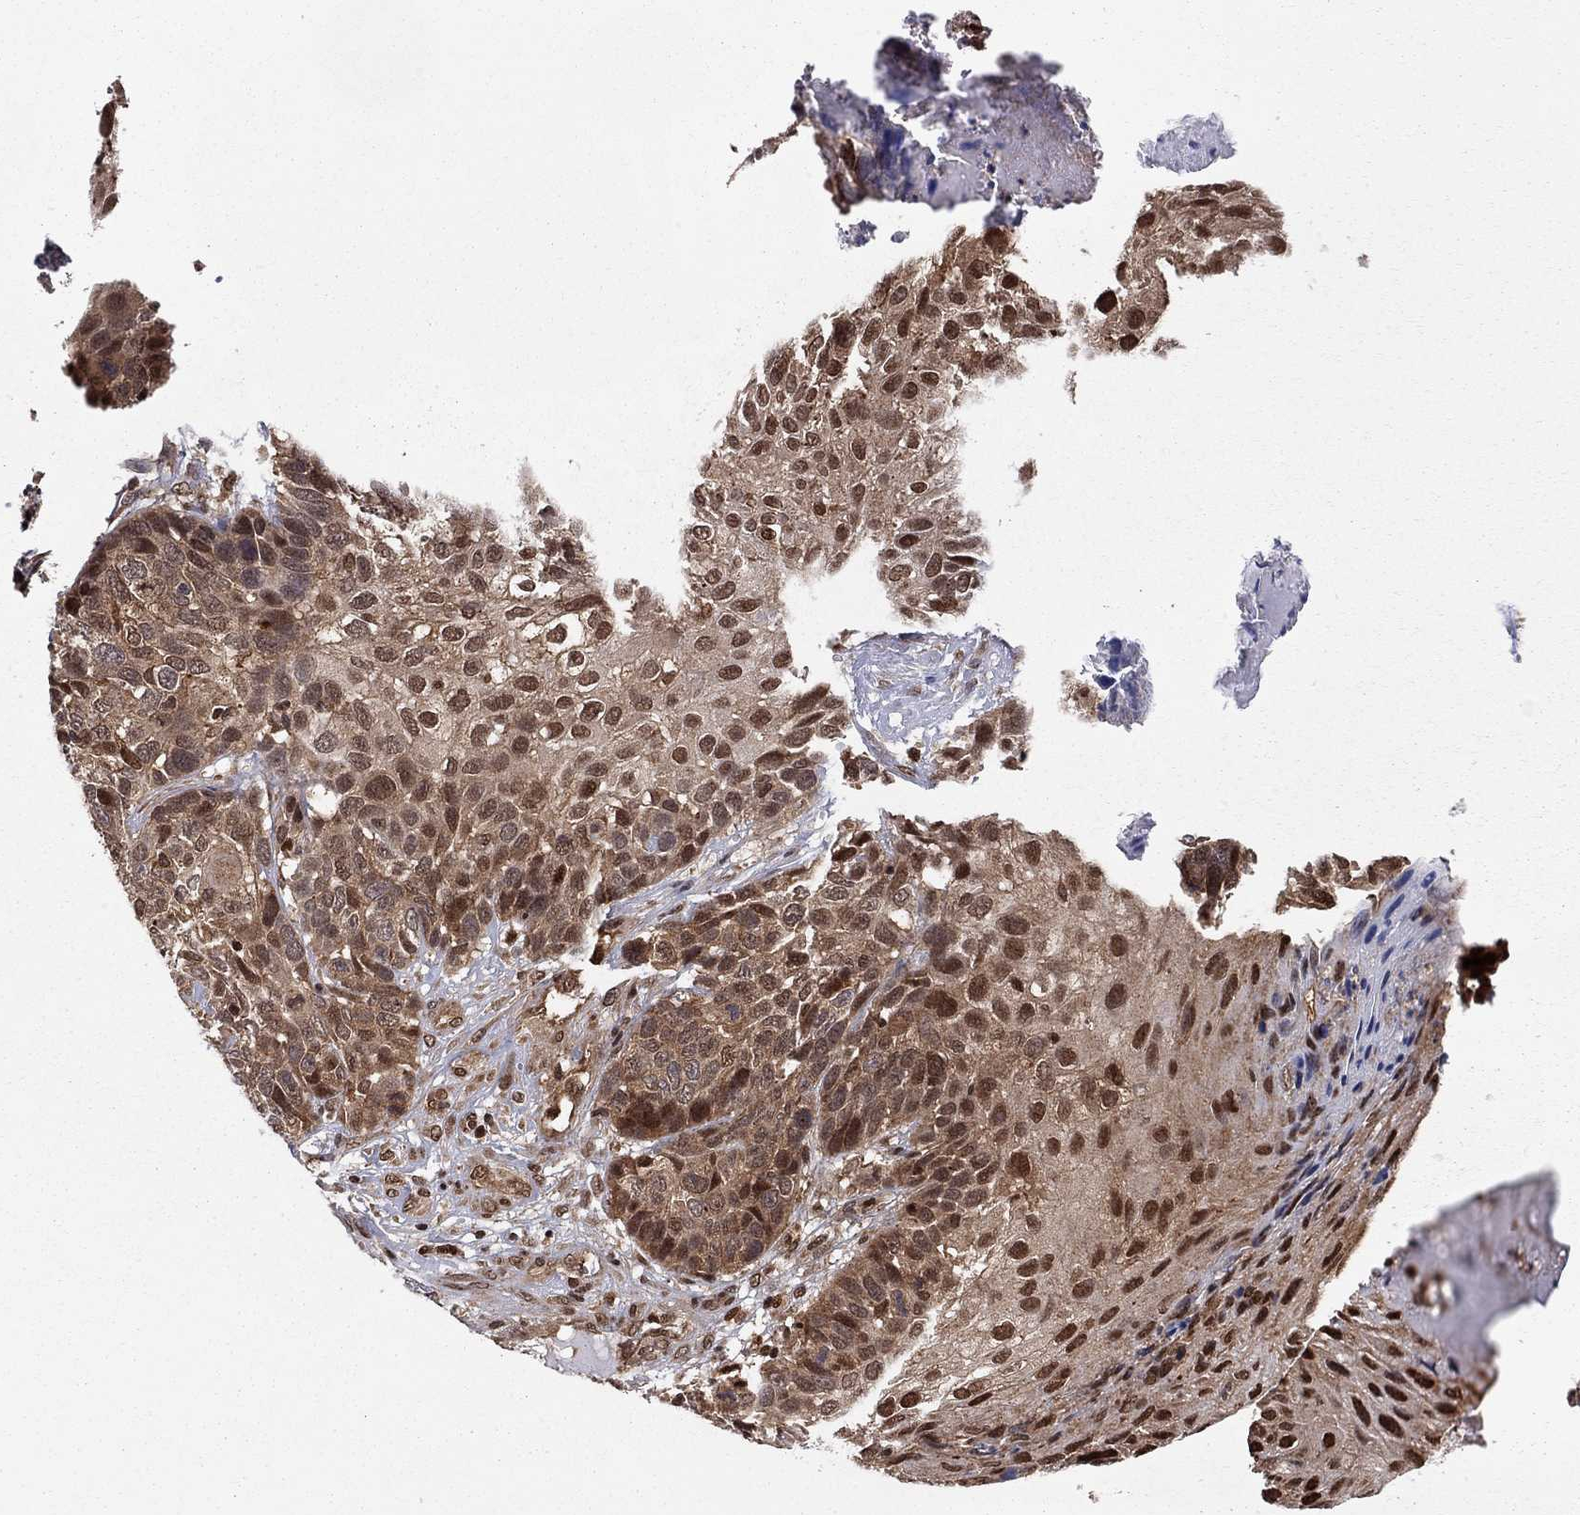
{"staining": {"intensity": "strong", "quantity": "25%-75%", "location": "cytoplasmic/membranous,nuclear"}, "tissue": "skin cancer", "cell_type": "Tumor cells", "image_type": "cancer", "snomed": [{"axis": "morphology", "description": "Squamous cell carcinoma, NOS"}, {"axis": "topography", "description": "Skin"}], "caption": "DAB immunohistochemical staining of skin cancer reveals strong cytoplasmic/membranous and nuclear protein positivity in approximately 25%-75% of tumor cells. (DAB = brown stain, brightfield microscopy at high magnification).", "gene": "ELOB", "patient": {"sex": "male", "age": 92}}